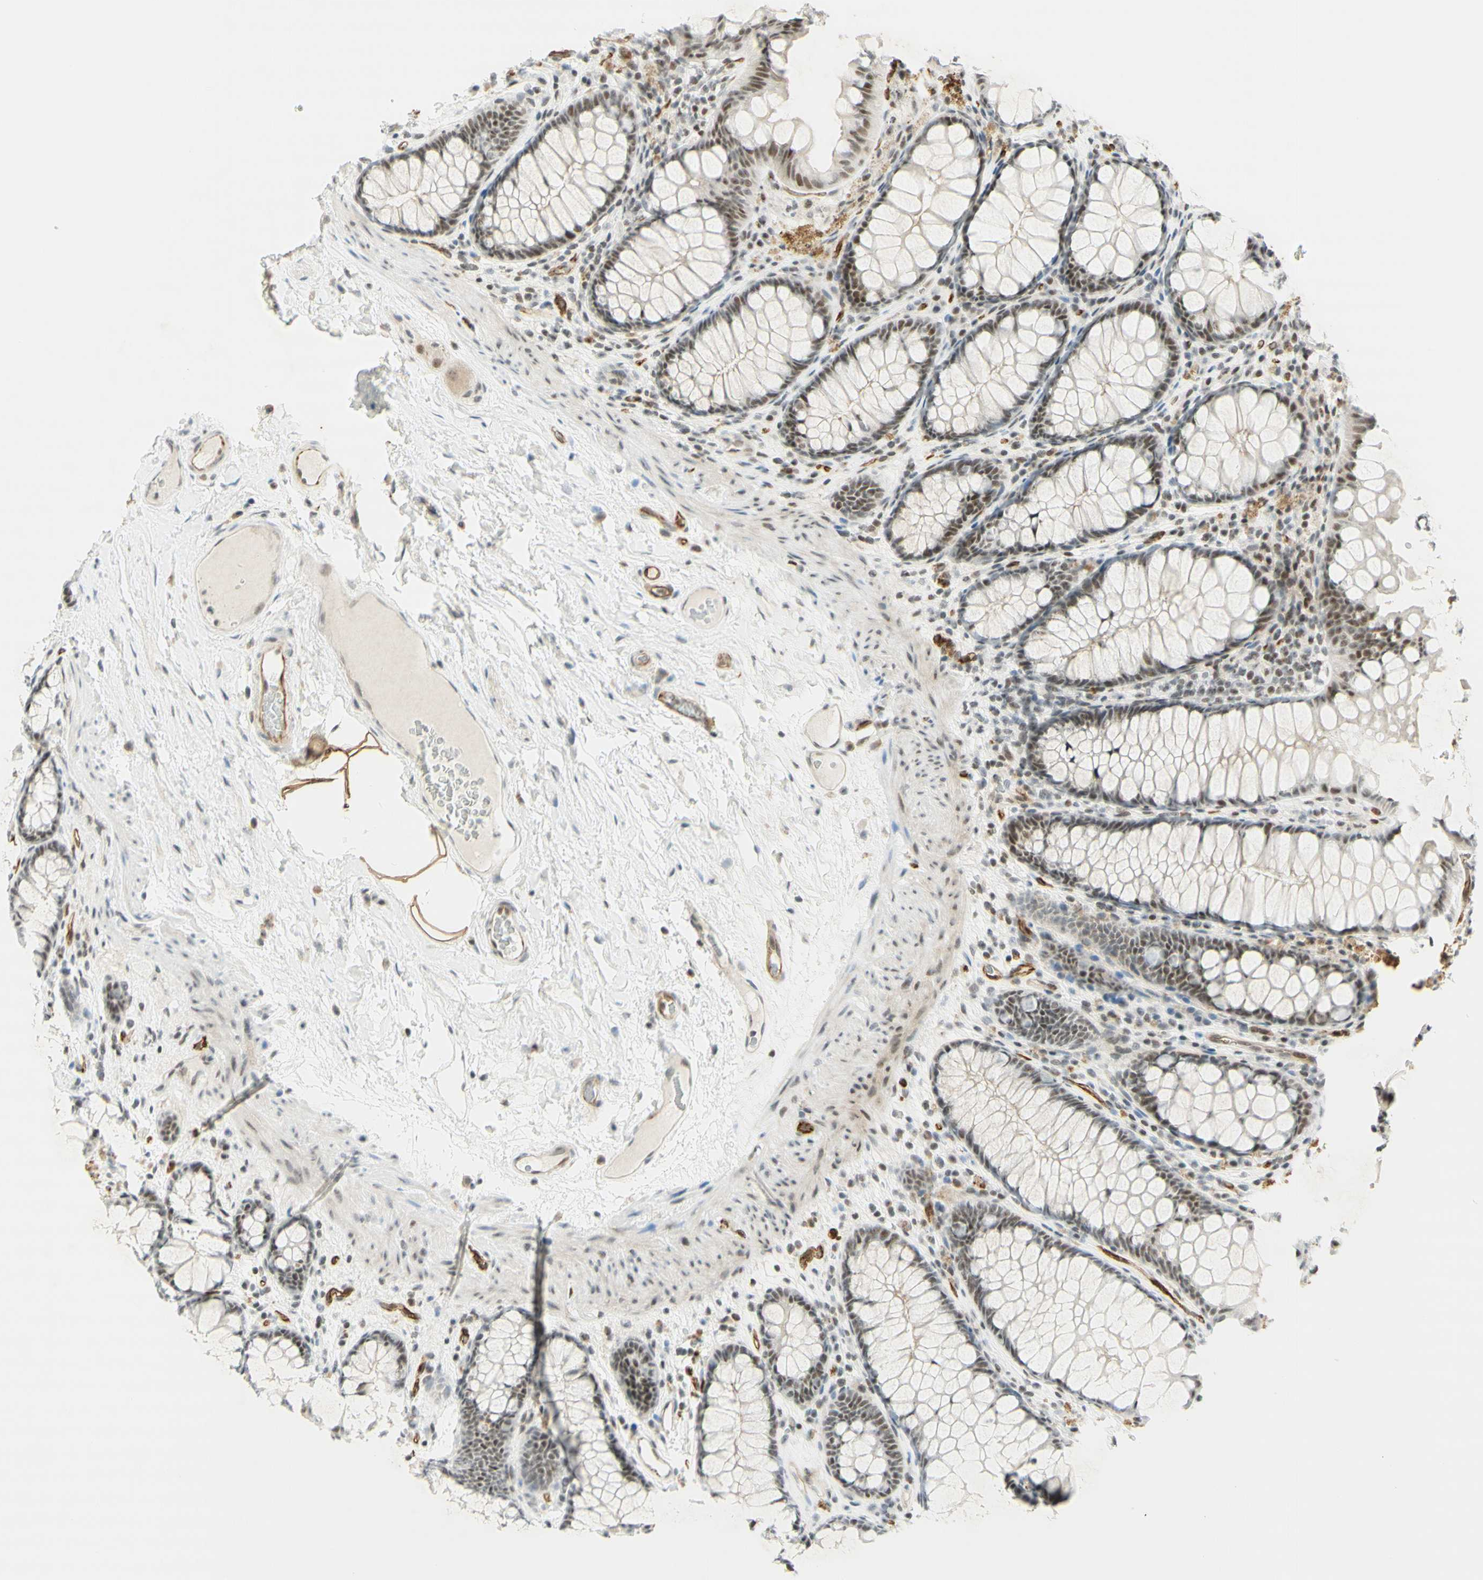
{"staining": {"intensity": "strong", "quantity": ">75%", "location": "cytoplasmic/membranous"}, "tissue": "colon", "cell_type": "Endothelial cells", "image_type": "normal", "snomed": [{"axis": "morphology", "description": "Normal tissue, NOS"}, {"axis": "topography", "description": "Colon"}], "caption": "High-power microscopy captured an immunohistochemistry micrograph of benign colon, revealing strong cytoplasmic/membranous expression in about >75% of endothelial cells.", "gene": "IRF1", "patient": {"sex": "female", "age": 55}}